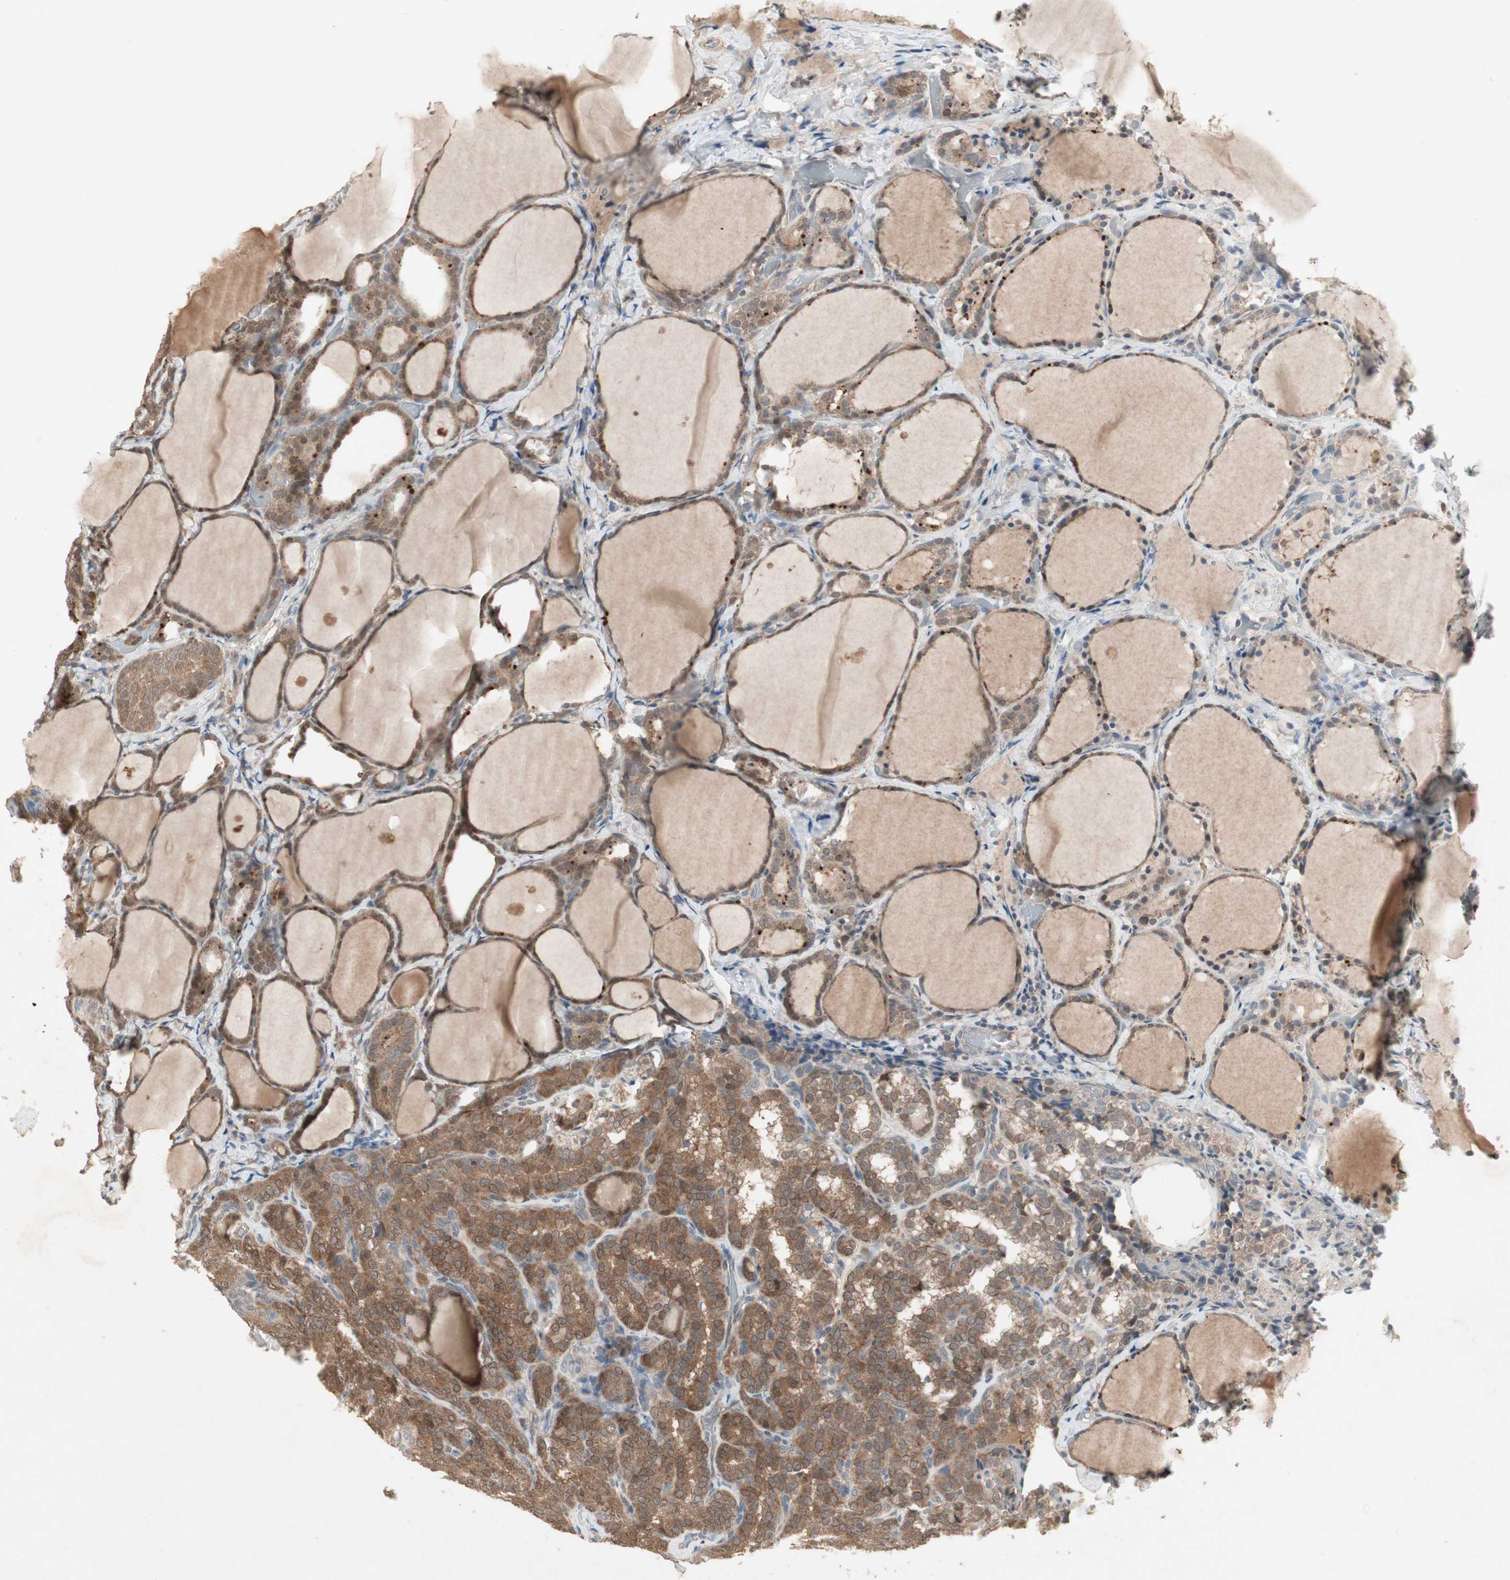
{"staining": {"intensity": "strong", "quantity": ">75%", "location": "cytoplasmic/membranous"}, "tissue": "thyroid cancer", "cell_type": "Tumor cells", "image_type": "cancer", "snomed": [{"axis": "morphology", "description": "Normal tissue, NOS"}, {"axis": "morphology", "description": "Papillary adenocarcinoma, NOS"}, {"axis": "topography", "description": "Thyroid gland"}], "caption": "Immunohistochemical staining of thyroid papillary adenocarcinoma shows strong cytoplasmic/membranous protein positivity in approximately >75% of tumor cells.", "gene": "JMJD7-PLA2G4B", "patient": {"sex": "female", "age": 30}}